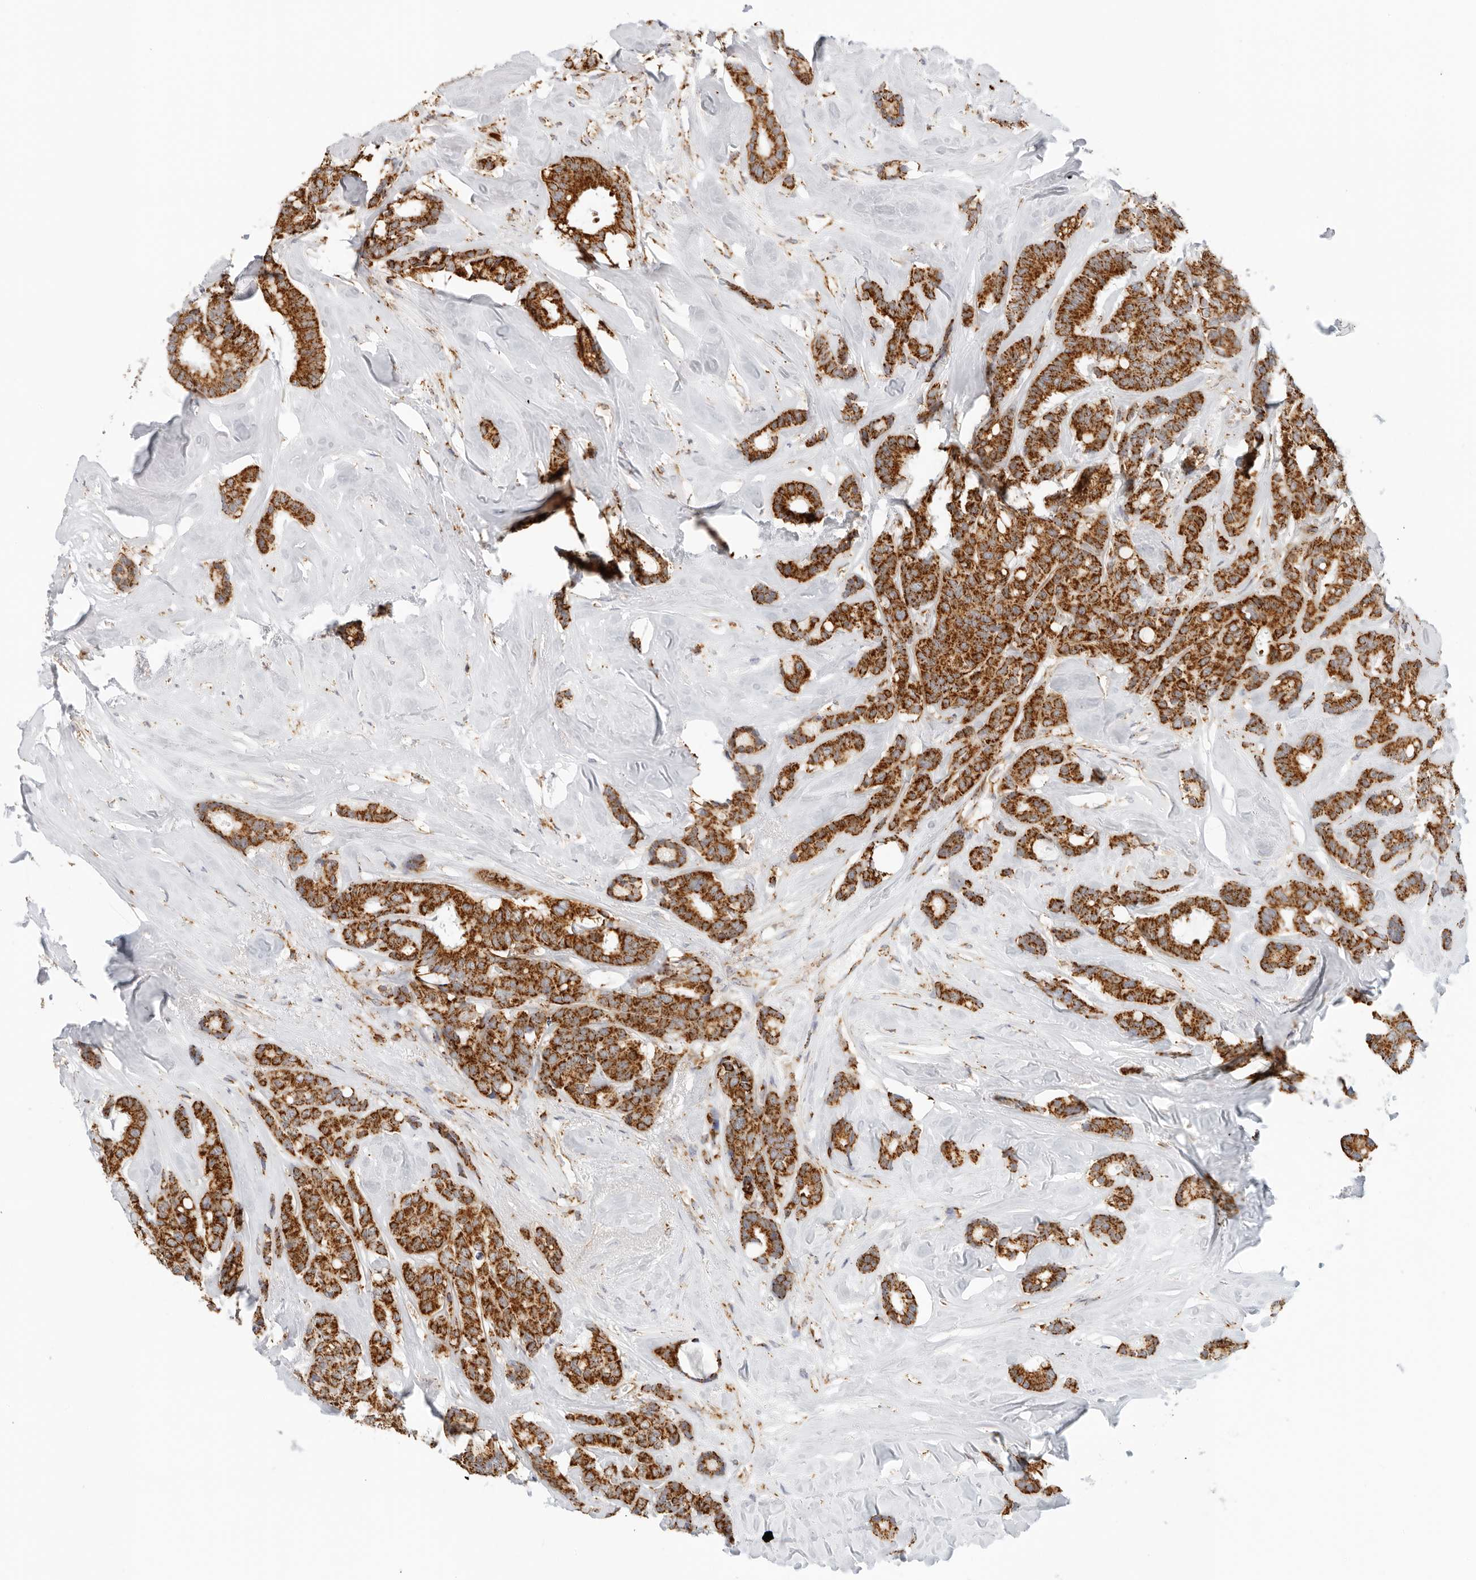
{"staining": {"intensity": "strong", "quantity": ">75%", "location": "cytoplasmic/membranous"}, "tissue": "breast cancer", "cell_type": "Tumor cells", "image_type": "cancer", "snomed": [{"axis": "morphology", "description": "Duct carcinoma"}, {"axis": "topography", "description": "Breast"}], "caption": "Tumor cells display high levels of strong cytoplasmic/membranous expression in about >75% of cells in infiltrating ductal carcinoma (breast).", "gene": "RC3H1", "patient": {"sex": "female", "age": 87}}